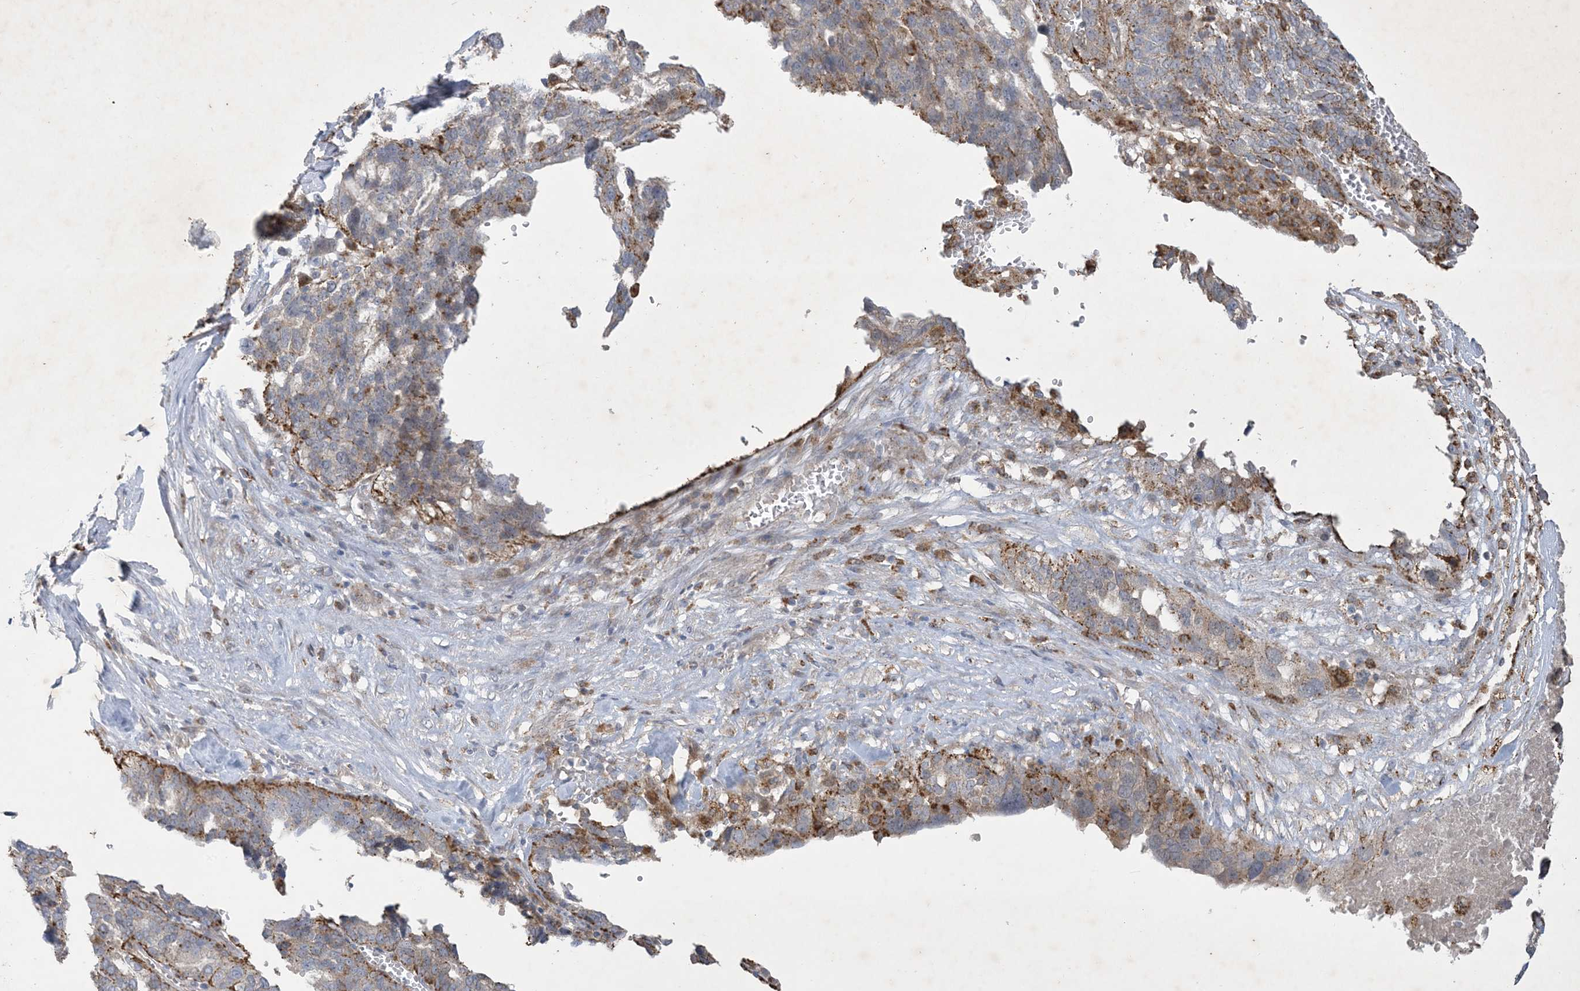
{"staining": {"intensity": "moderate", "quantity": "25%-75%", "location": "cytoplasmic/membranous"}, "tissue": "ovarian cancer", "cell_type": "Tumor cells", "image_type": "cancer", "snomed": [{"axis": "morphology", "description": "Cystadenocarcinoma, serous, NOS"}, {"axis": "topography", "description": "Ovary"}], "caption": "Tumor cells exhibit medium levels of moderate cytoplasmic/membranous staining in approximately 25%-75% of cells in ovarian cancer.", "gene": "MRPS18A", "patient": {"sex": "female", "age": 59}}